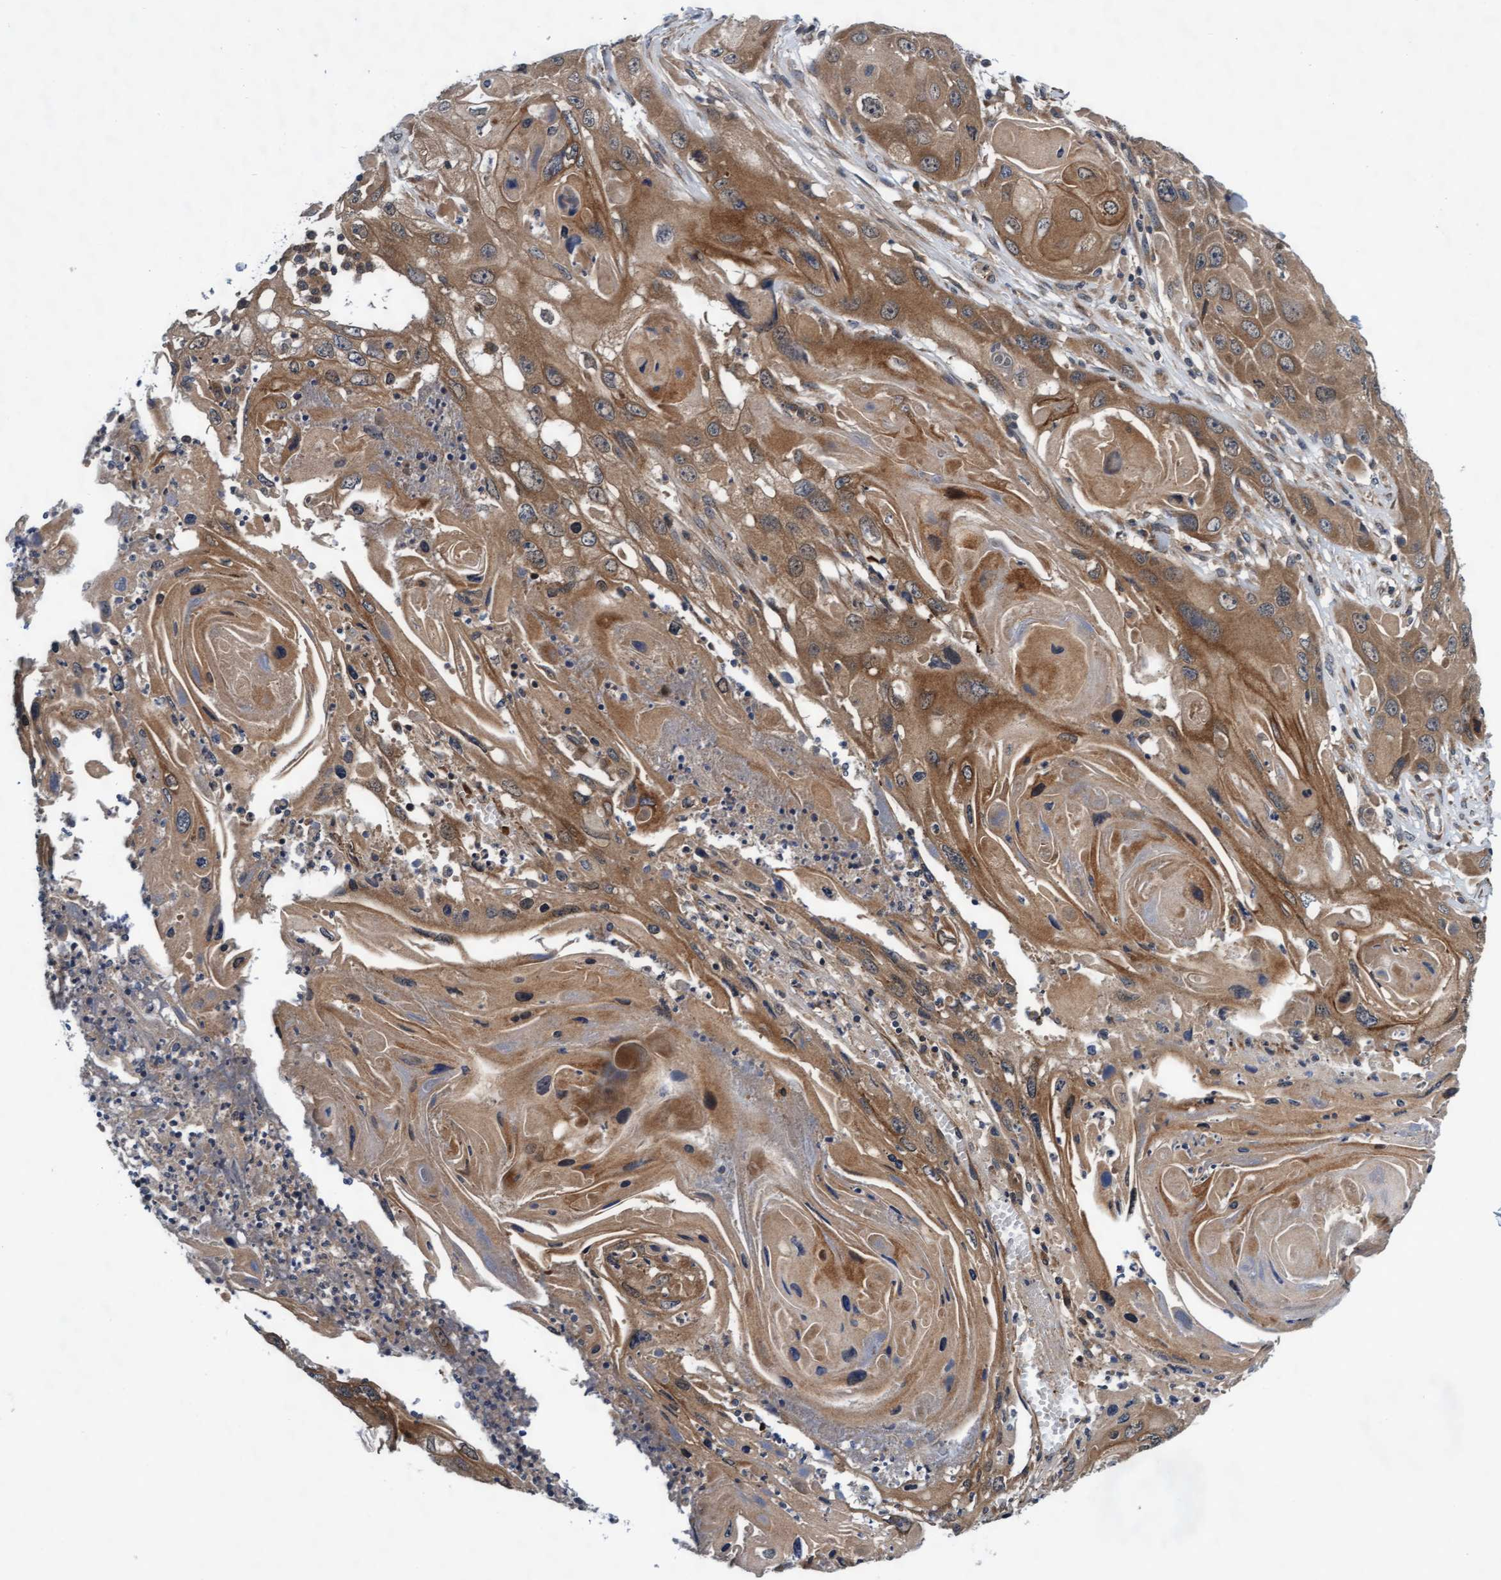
{"staining": {"intensity": "moderate", "quantity": ">75%", "location": "cytoplasmic/membranous"}, "tissue": "skin cancer", "cell_type": "Tumor cells", "image_type": "cancer", "snomed": [{"axis": "morphology", "description": "Squamous cell carcinoma, NOS"}, {"axis": "topography", "description": "Skin"}], "caption": "DAB immunohistochemical staining of skin squamous cell carcinoma shows moderate cytoplasmic/membranous protein staining in approximately >75% of tumor cells.", "gene": "EFCAB13", "patient": {"sex": "male", "age": 55}}